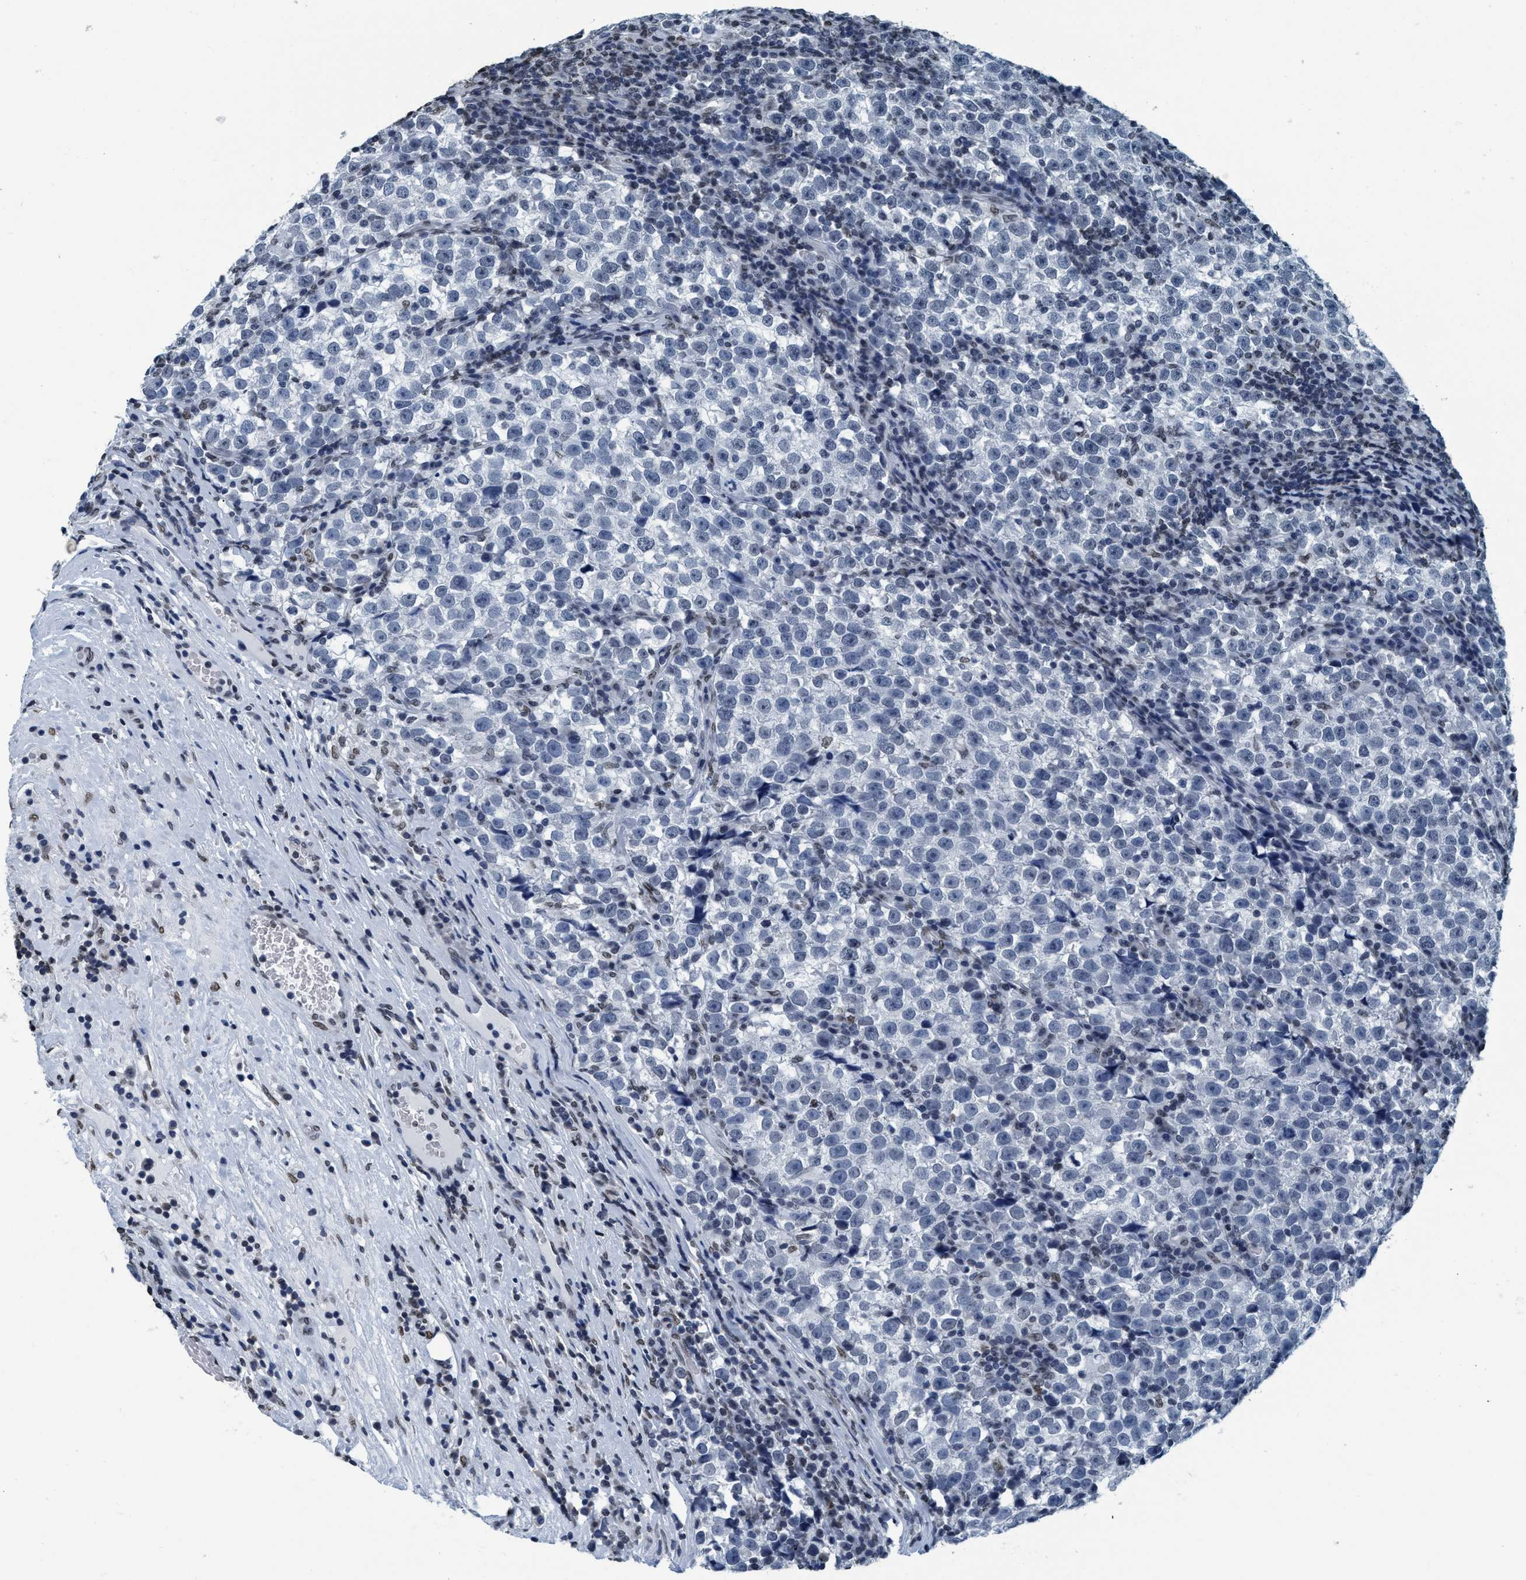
{"staining": {"intensity": "negative", "quantity": "none", "location": "none"}, "tissue": "testis cancer", "cell_type": "Tumor cells", "image_type": "cancer", "snomed": [{"axis": "morphology", "description": "Normal tissue, NOS"}, {"axis": "morphology", "description": "Seminoma, NOS"}, {"axis": "topography", "description": "Testis"}], "caption": "DAB (3,3'-diaminobenzidine) immunohistochemical staining of human testis seminoma displays no significant positivity in tumor cells.", "gene": "CCNE2", "patient": {"sex": "male", "age": 43}}